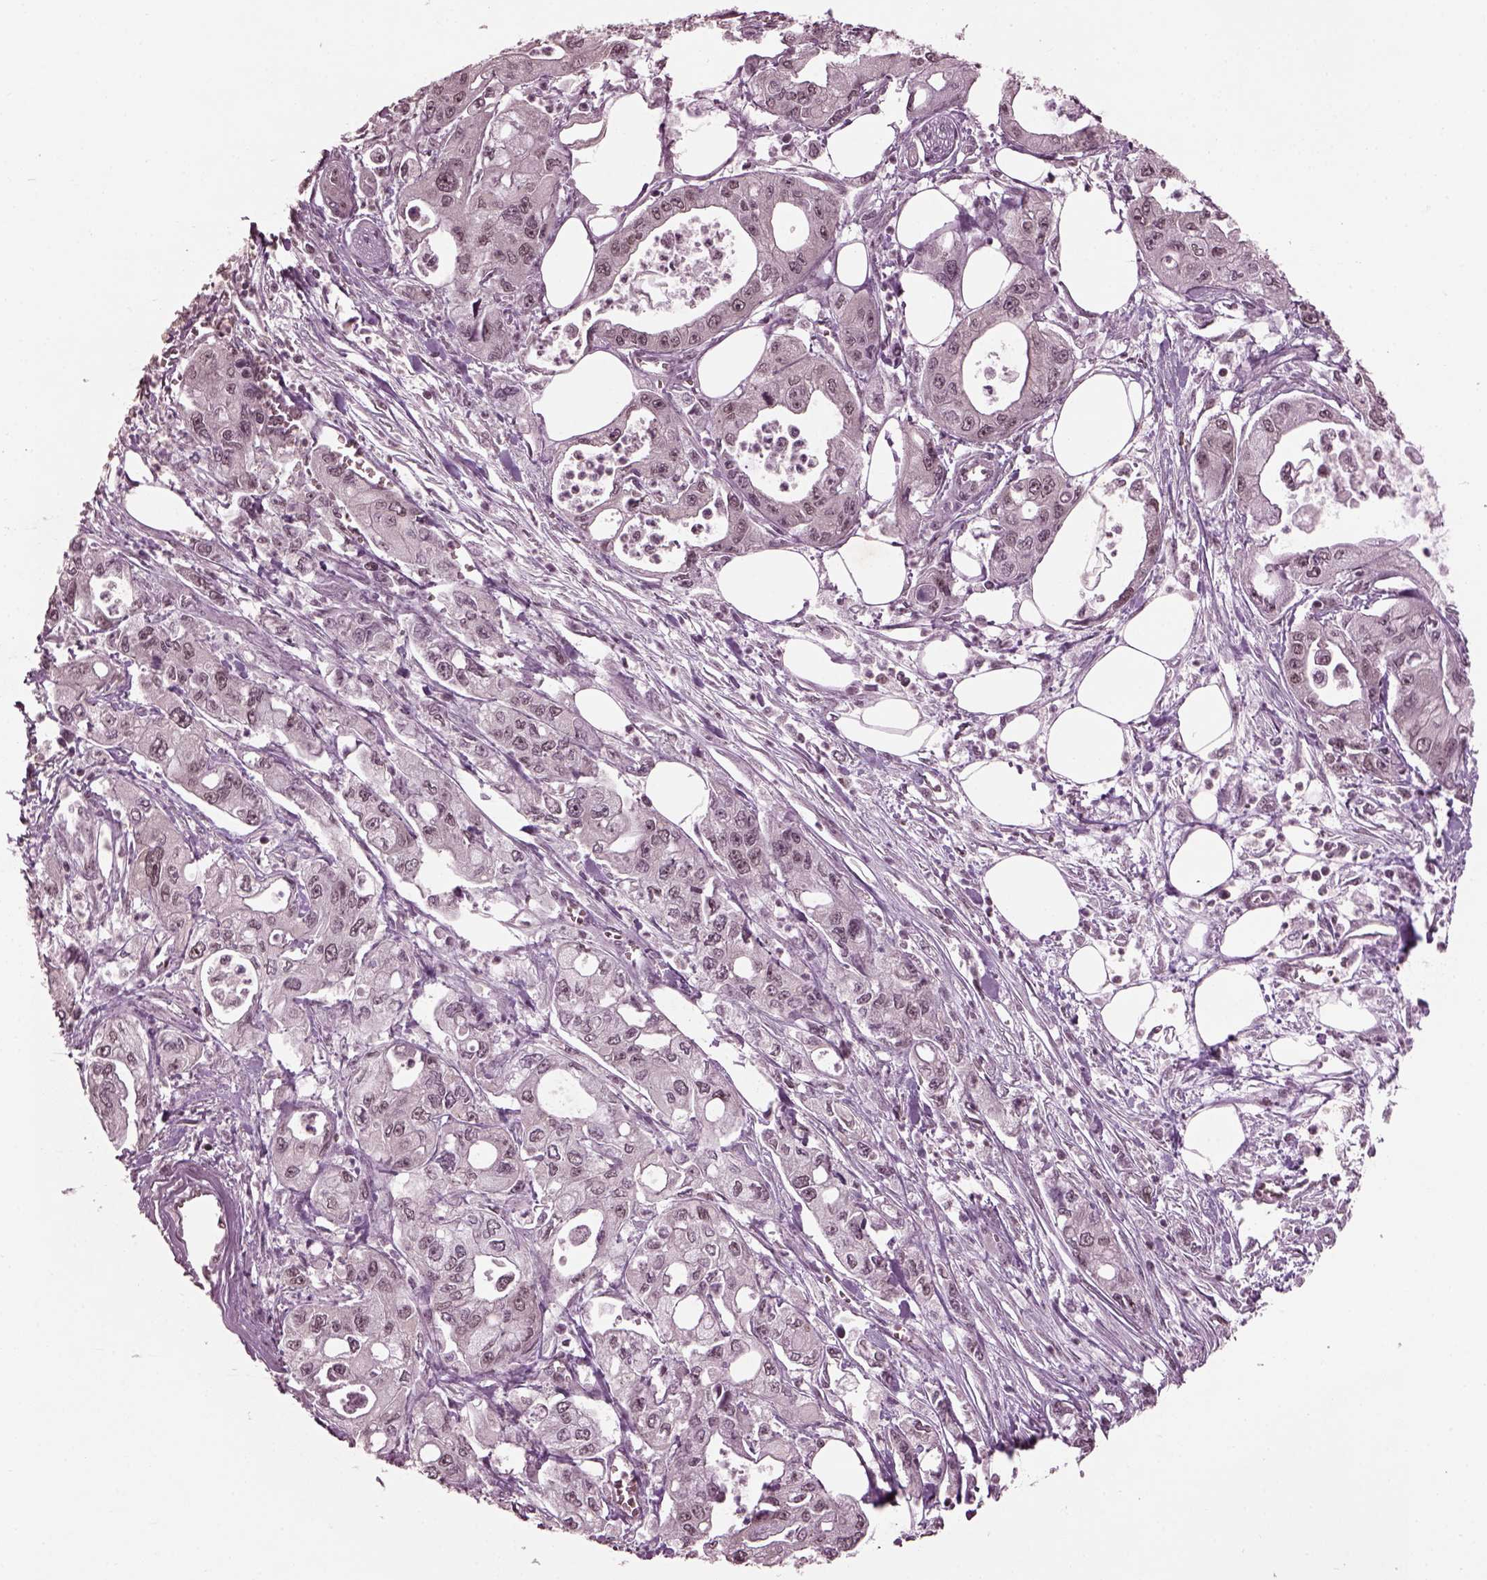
{"staining": {"intensity": "negative", "quantity": "none", "location": "none"}, "tissue": "pancreatic cancer", "cell_type": "Tumor cells", "image_type": "cancer", "snomed": [{"axis": "morphology", "description": "Adenocarcinoma, NOS"}, {"axis": "topography", "description": "Pancreas"}], "caption": "DAB immunohistochemical staining of pancreatic cancer shows no significant expression in tumor cells. Nuclei are stained in blue.", "gene": "RUVBL2", "patient": {"sex": "male", "age": 70}}